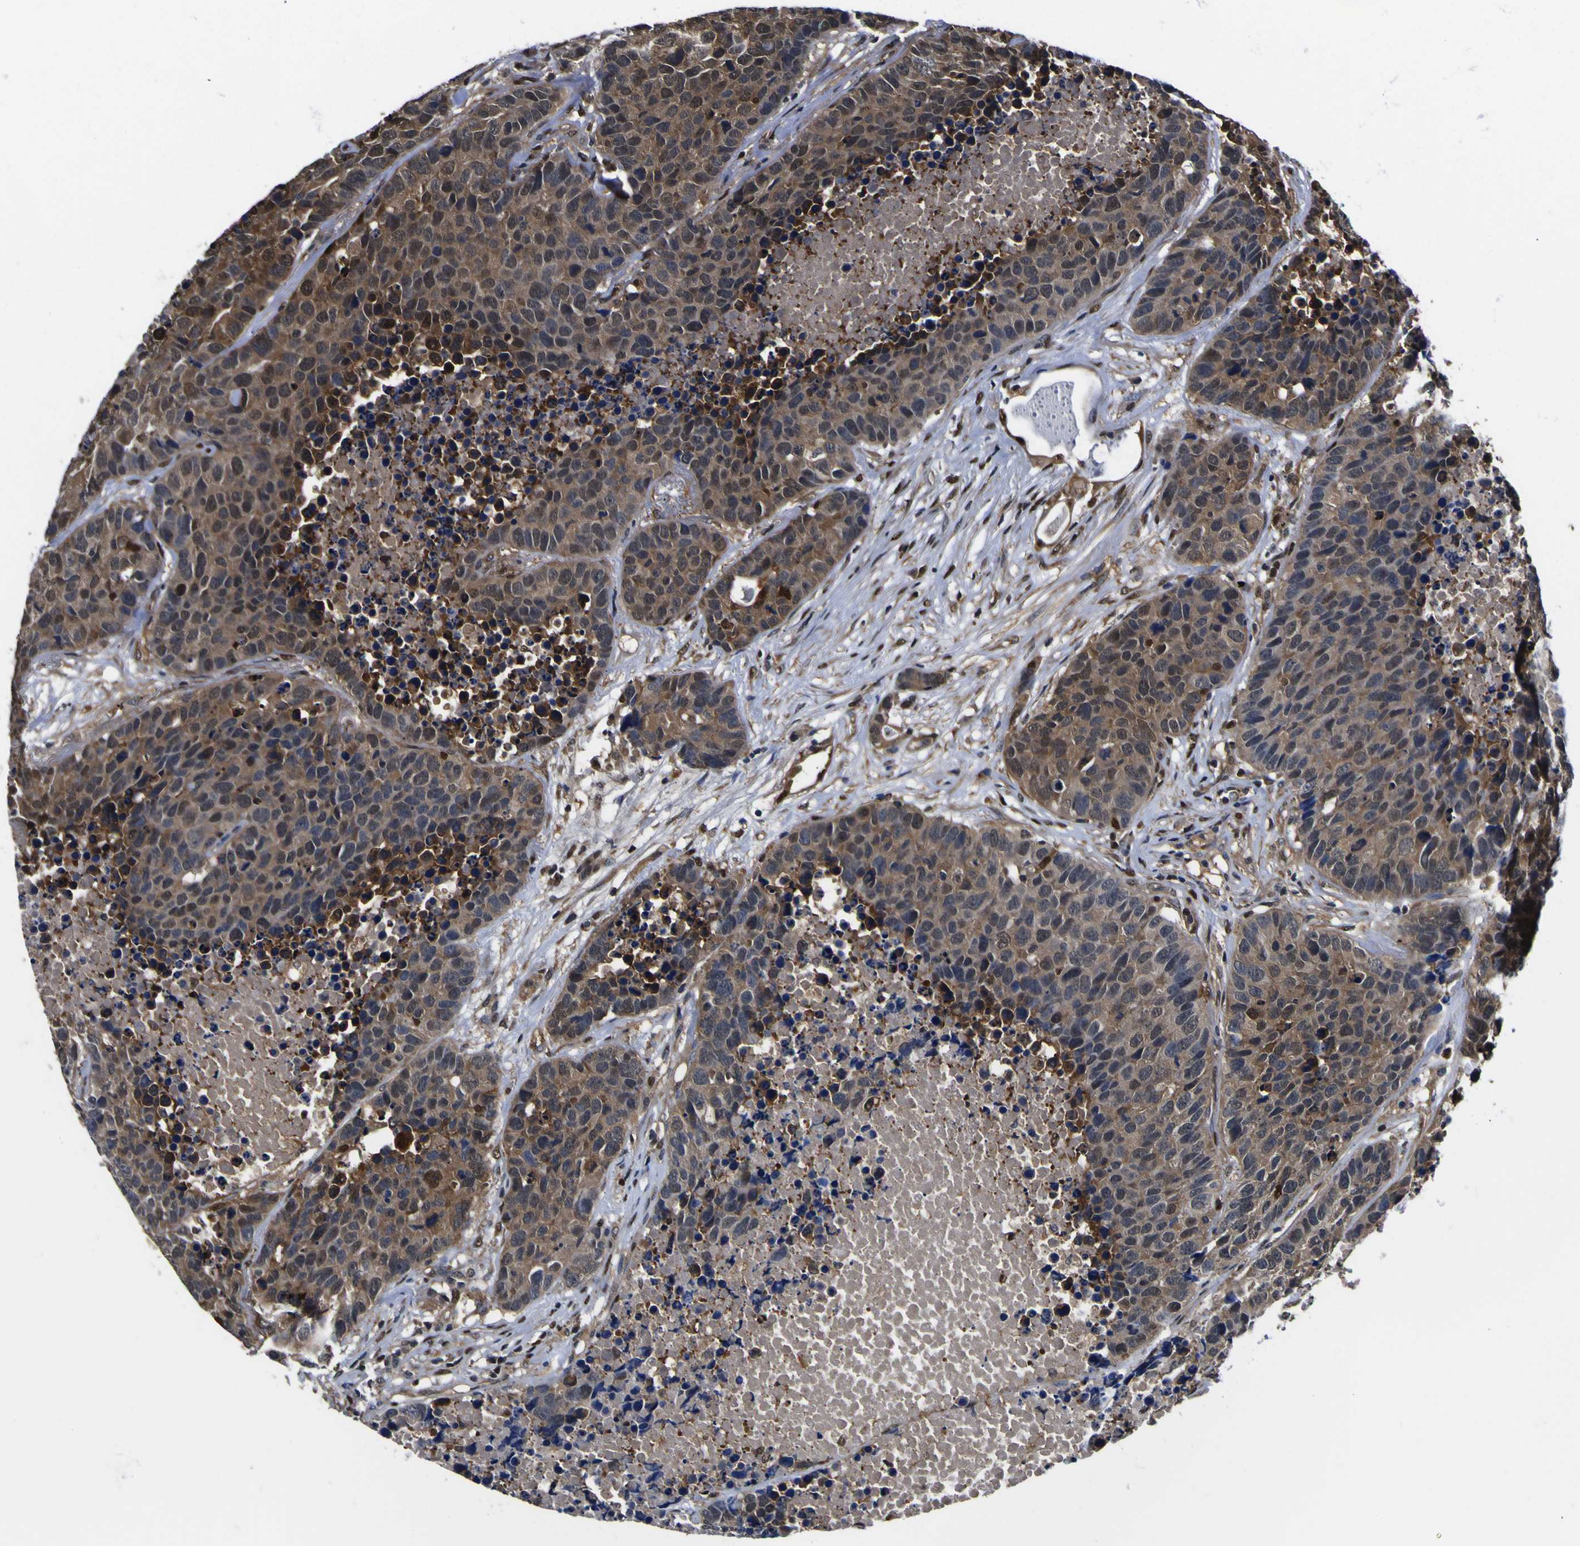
{"staining": {"intensity": "moderate", "quantity": "25%-75%", "location": "cytoplasmic/membranous,nuclear"}, "tissue": "carcinoid", "cell_type": "Tumor cells", "image_type": "cancer", "snomed": [{"axis": "morphology", "description": "Carcinoid, malignant, NOS"}, {"axis": "topography", "description": "Lung"}], "caption": "Immunohistochemistry of carcinoid demonstrates medium levels of moderate cytoplasmic/membranous and nuclear expression in about 25%-75% of tumor cells.", "gene": "FAM110B", "patient": {"sex": "male", "age": 60}}